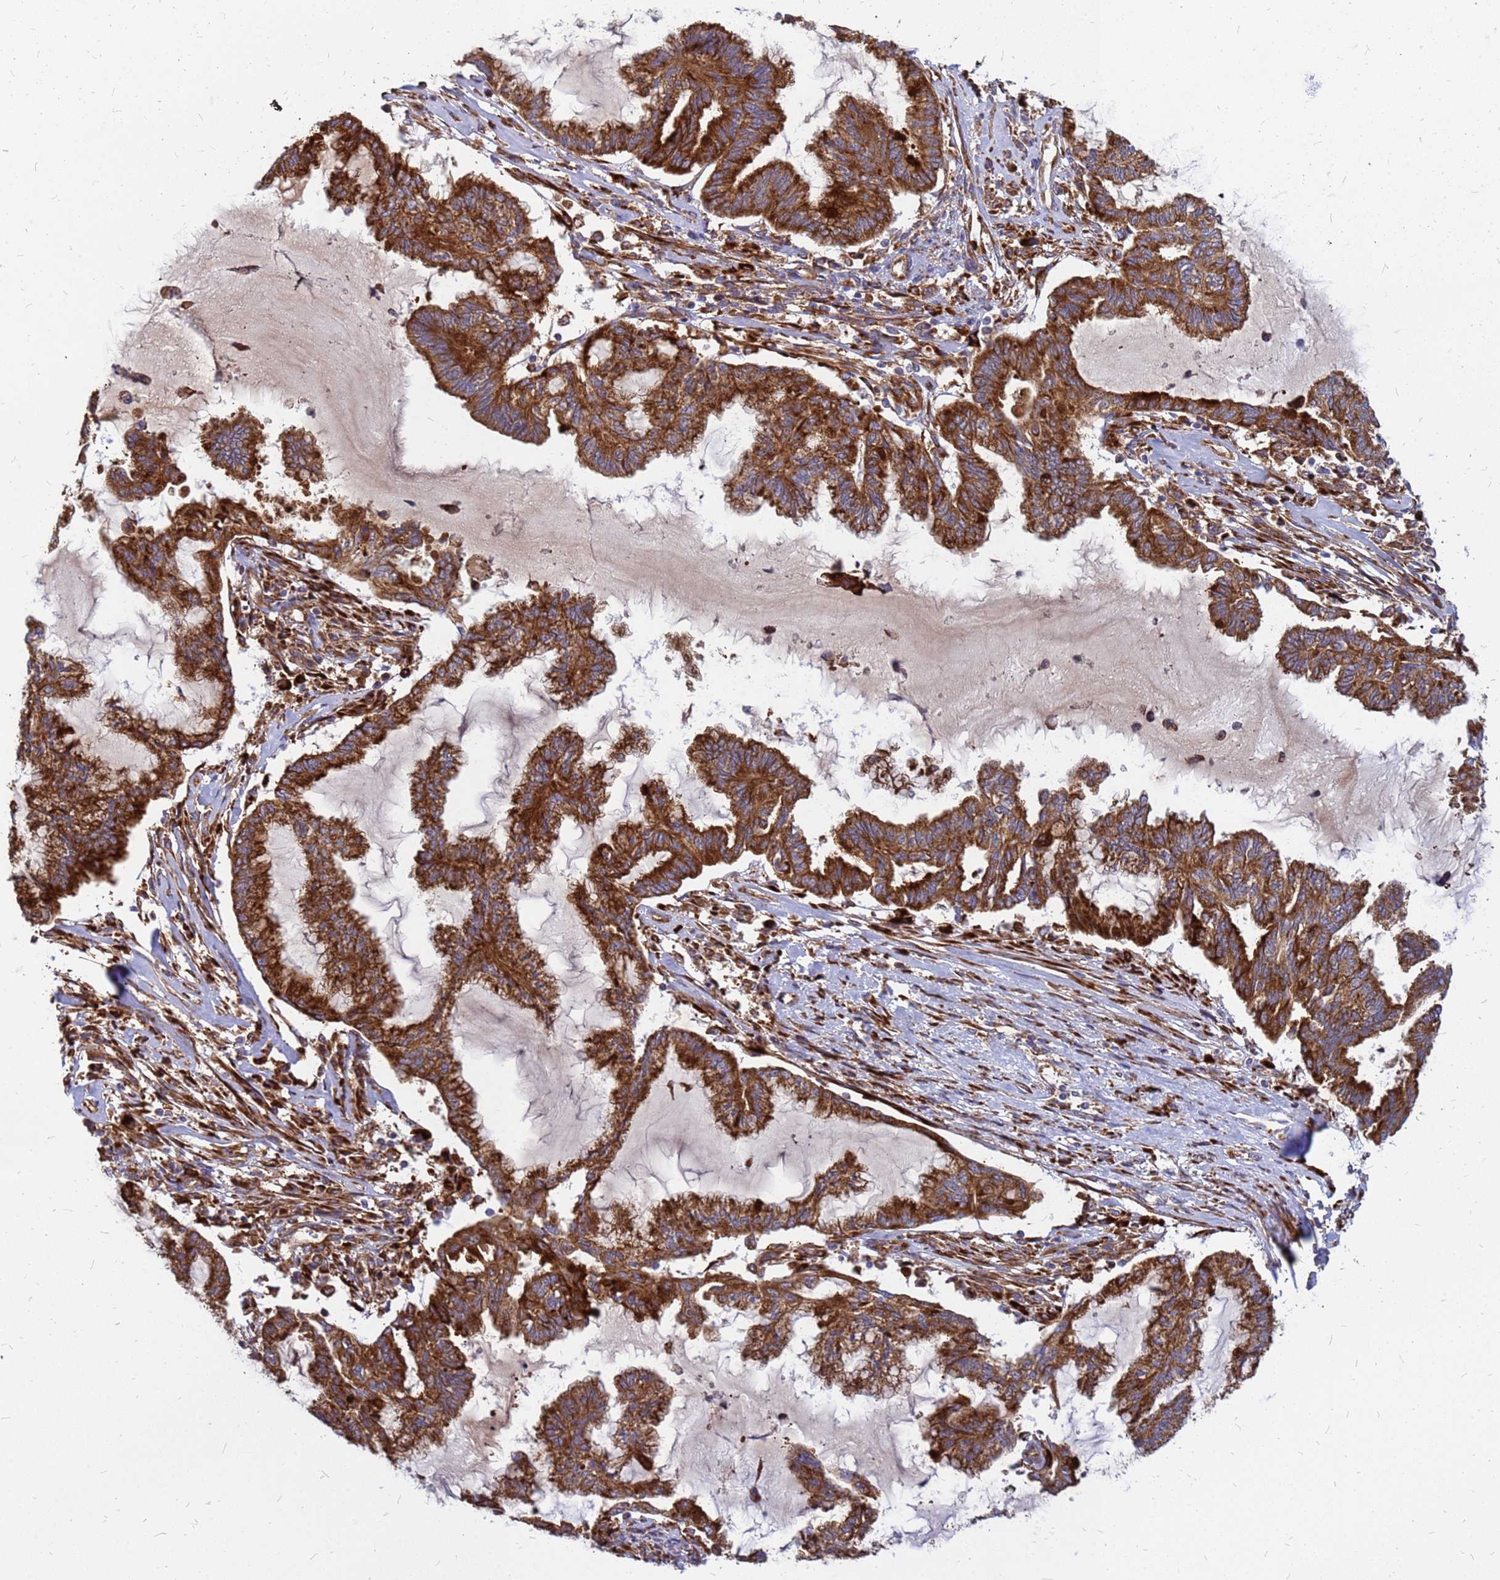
{"staining": {"intensity": "strong", "quantity": ">75%", "location": "cytoplasmic/membranous"}, "tissue": "endometrial cancer", "cell_type": "Tumor cells", "image_type": "cancer", "snomed": [{"axis": "morphology", "description": "Adenocarcinoma, NOS"}, {"axis": "topography", "description": "Endometrium"}], "caption": "Immunohistochemistry image of endometrial cancer stained for a protein (brown), which demonstrates high levels of strong cytoplasmic/membranous positivity in about >75% of tumor cells.", "gene": "RPL8", "patient": {"sex": "female", "age": 86}}